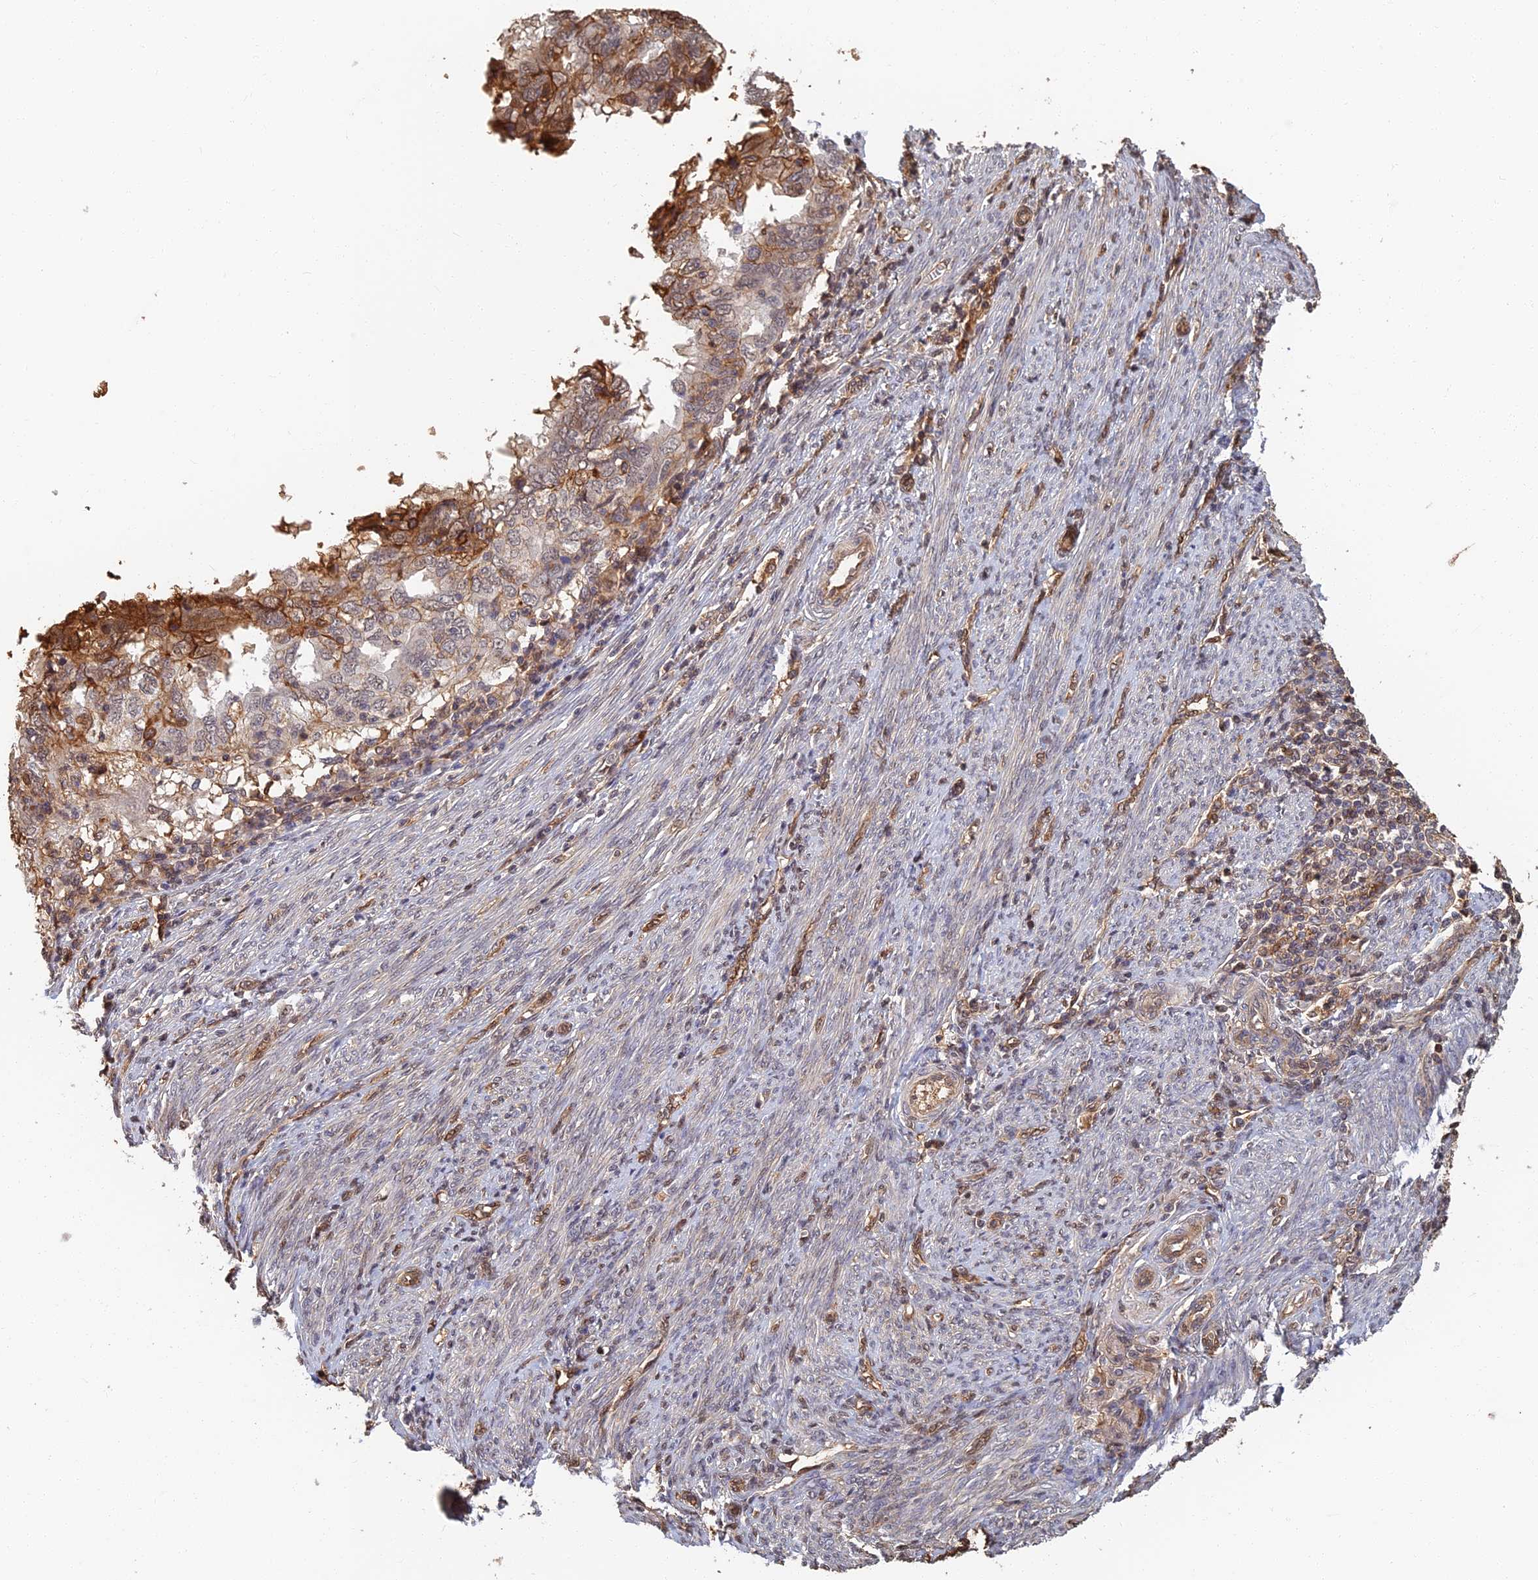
{"staining": {"intensity": "strong", "quantity": "<25%", "location": "cytoplasmic/membranous"}, "tissue": "endometrial cancer", "cell_type": "Tumor cells", "image_type": "cancer", "snomed": [{"axis": "morphology", "description": "Adenocarcinoma, NOS"}, {"axis": "topography", "description": "Uterus"}], "caption": "There is medium levels of strong cytoplasmic/membranous expression in tumor cells of endometrial adenocarcinoma, as demonstrated by immunohistochemical staining (brown color).", "gene": "LRRN3", "patient": {"sex": "female", "age": 77}}